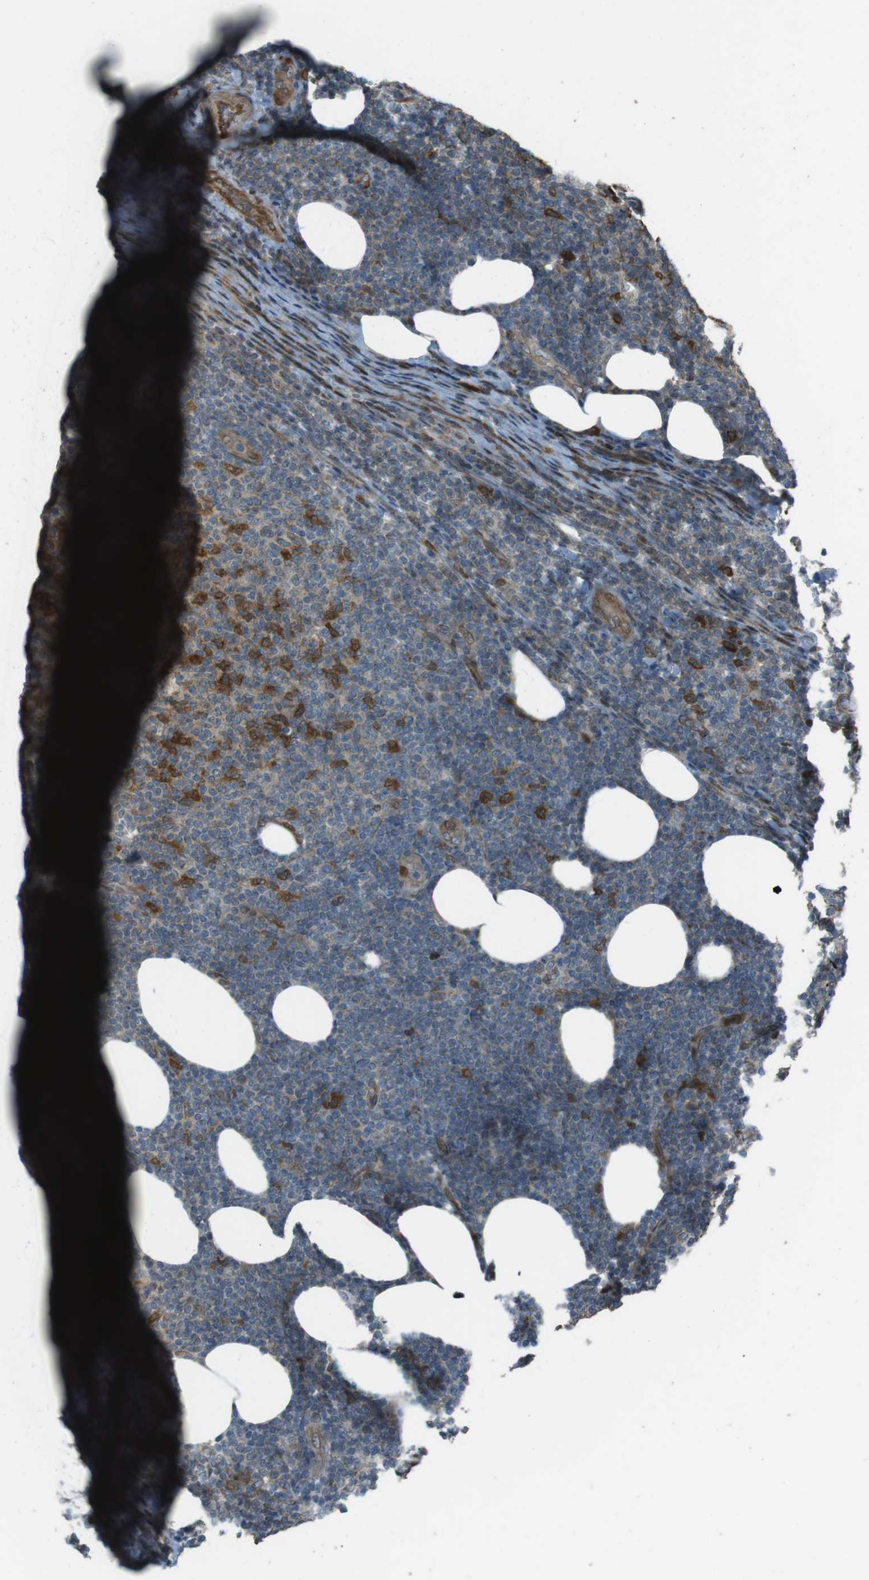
{"staining": {"intensity": "moderate", "quantity": "25%-75%", "location": "cytoplasmic/membranous"}, "tissue": "lymphoma", "cell_type": "Tumor cells", "image_type": "cancer", "snomed": [{"axis": "morphology", "description": "Malignant lymphoma, non-Hodgkin's type, Low grade"}, {"axis": "topography", "description": "Lymph node"}], "caption": "A brown stain labels moderate cytoplasmic/membranous positivity of a protein in lymphoma tumor cells. The protein is stained brown, and the nuclei are stained in blue (DAB (3,3'-diaminobenzidine) IHC with brightfield microscopy, high magnification).", "gene": "ZNF330", "patient": {"sex": "male", "age": 66}}